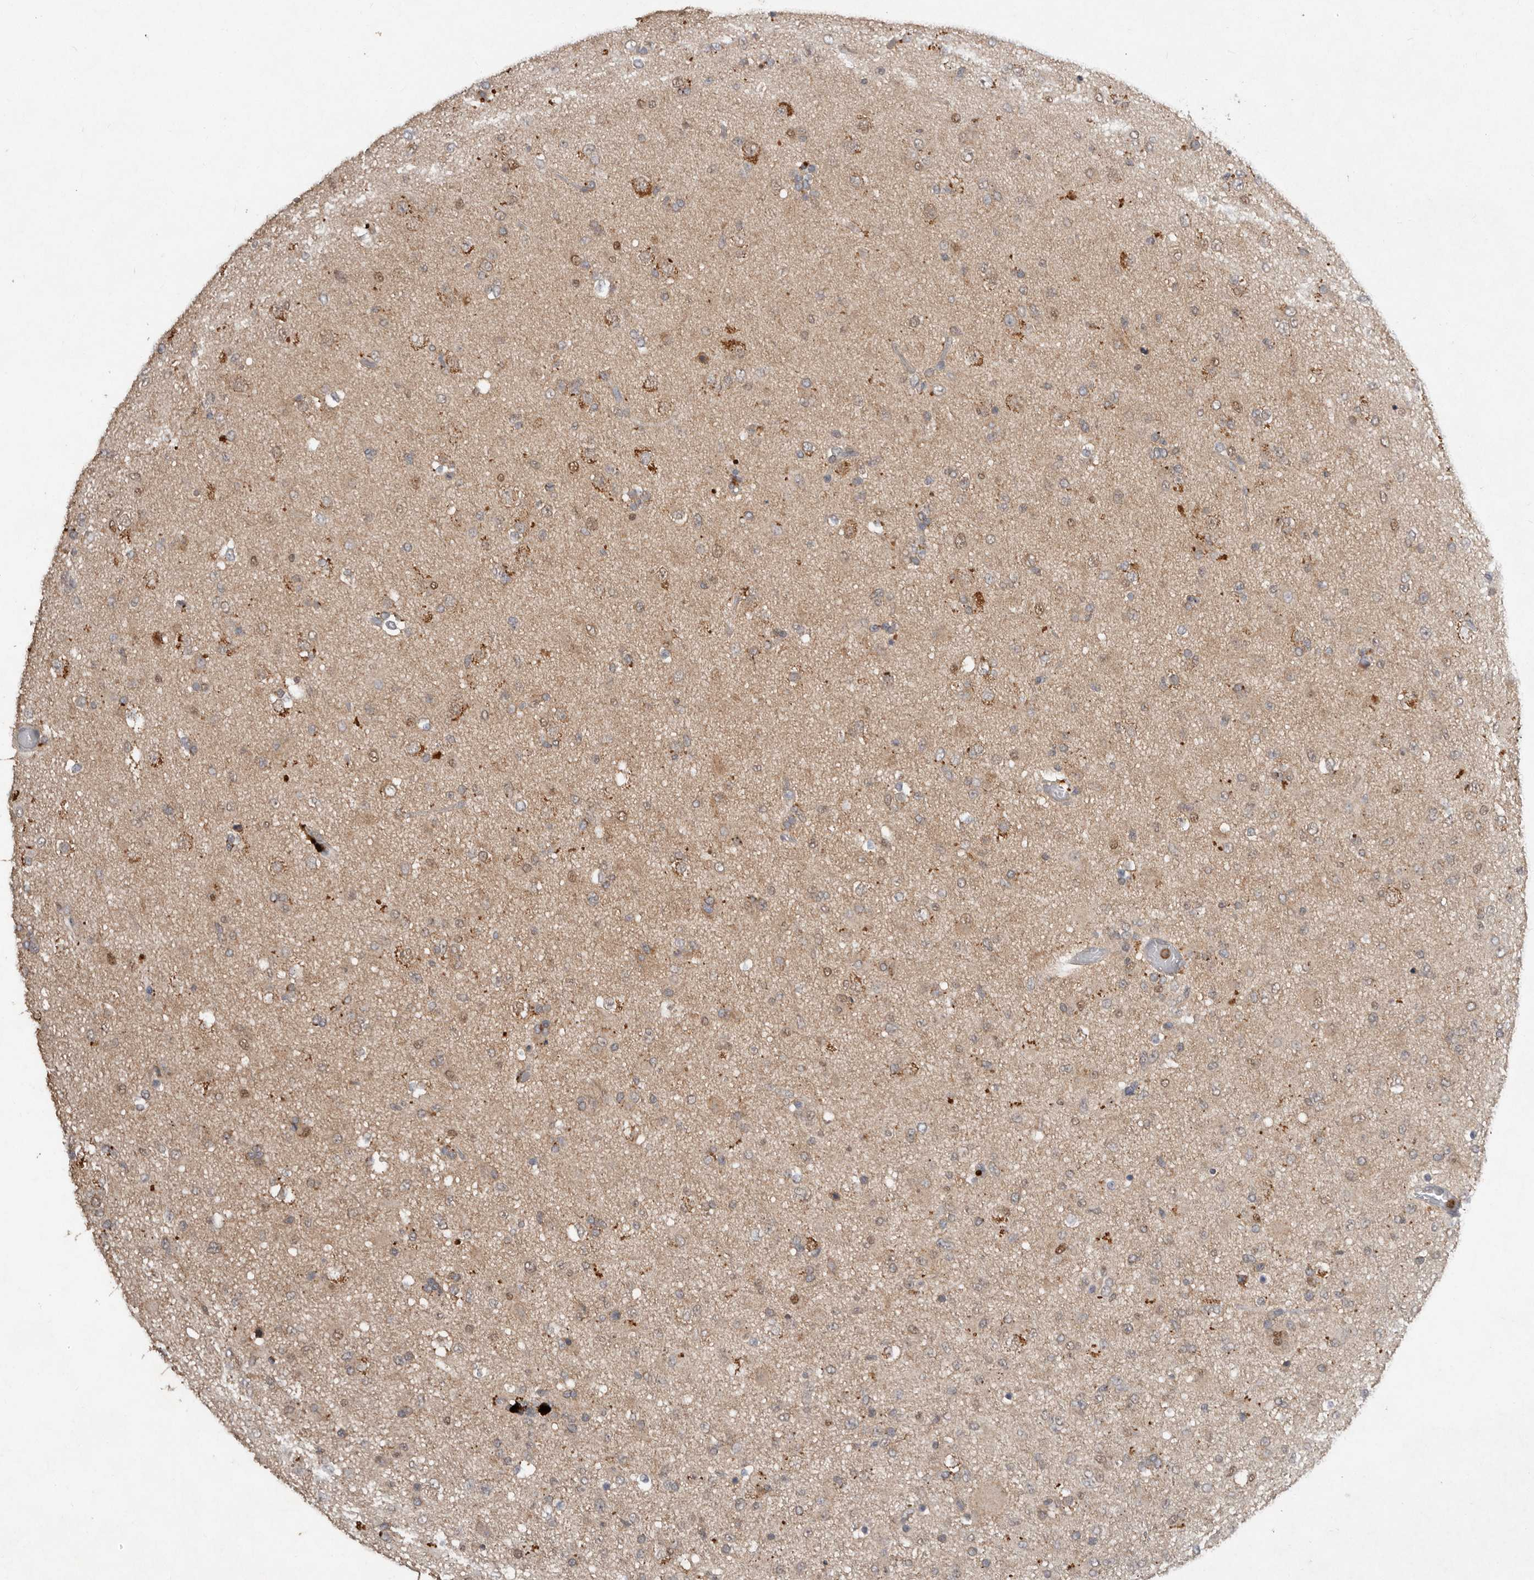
{"staining": {"intensity": "weak", "quantity": "25%-75%", "location": "cytoplasmic/membranous"}, "tissue": "glioma", "cell_type": "Tumor cells", "image_type": "cancer", "snomed": [{"axis": "morphology", "description": "Glioma, malignant, Low grade"}, {"axis": "topography", "description": "Brain"}], "caption": "Weak cytoplasmic/membranous staining is appreciated in about 25%-75% of tumor cells in glioma.", "gene": "EDEM1", "patient": {"sex": "male", "age": 65}}